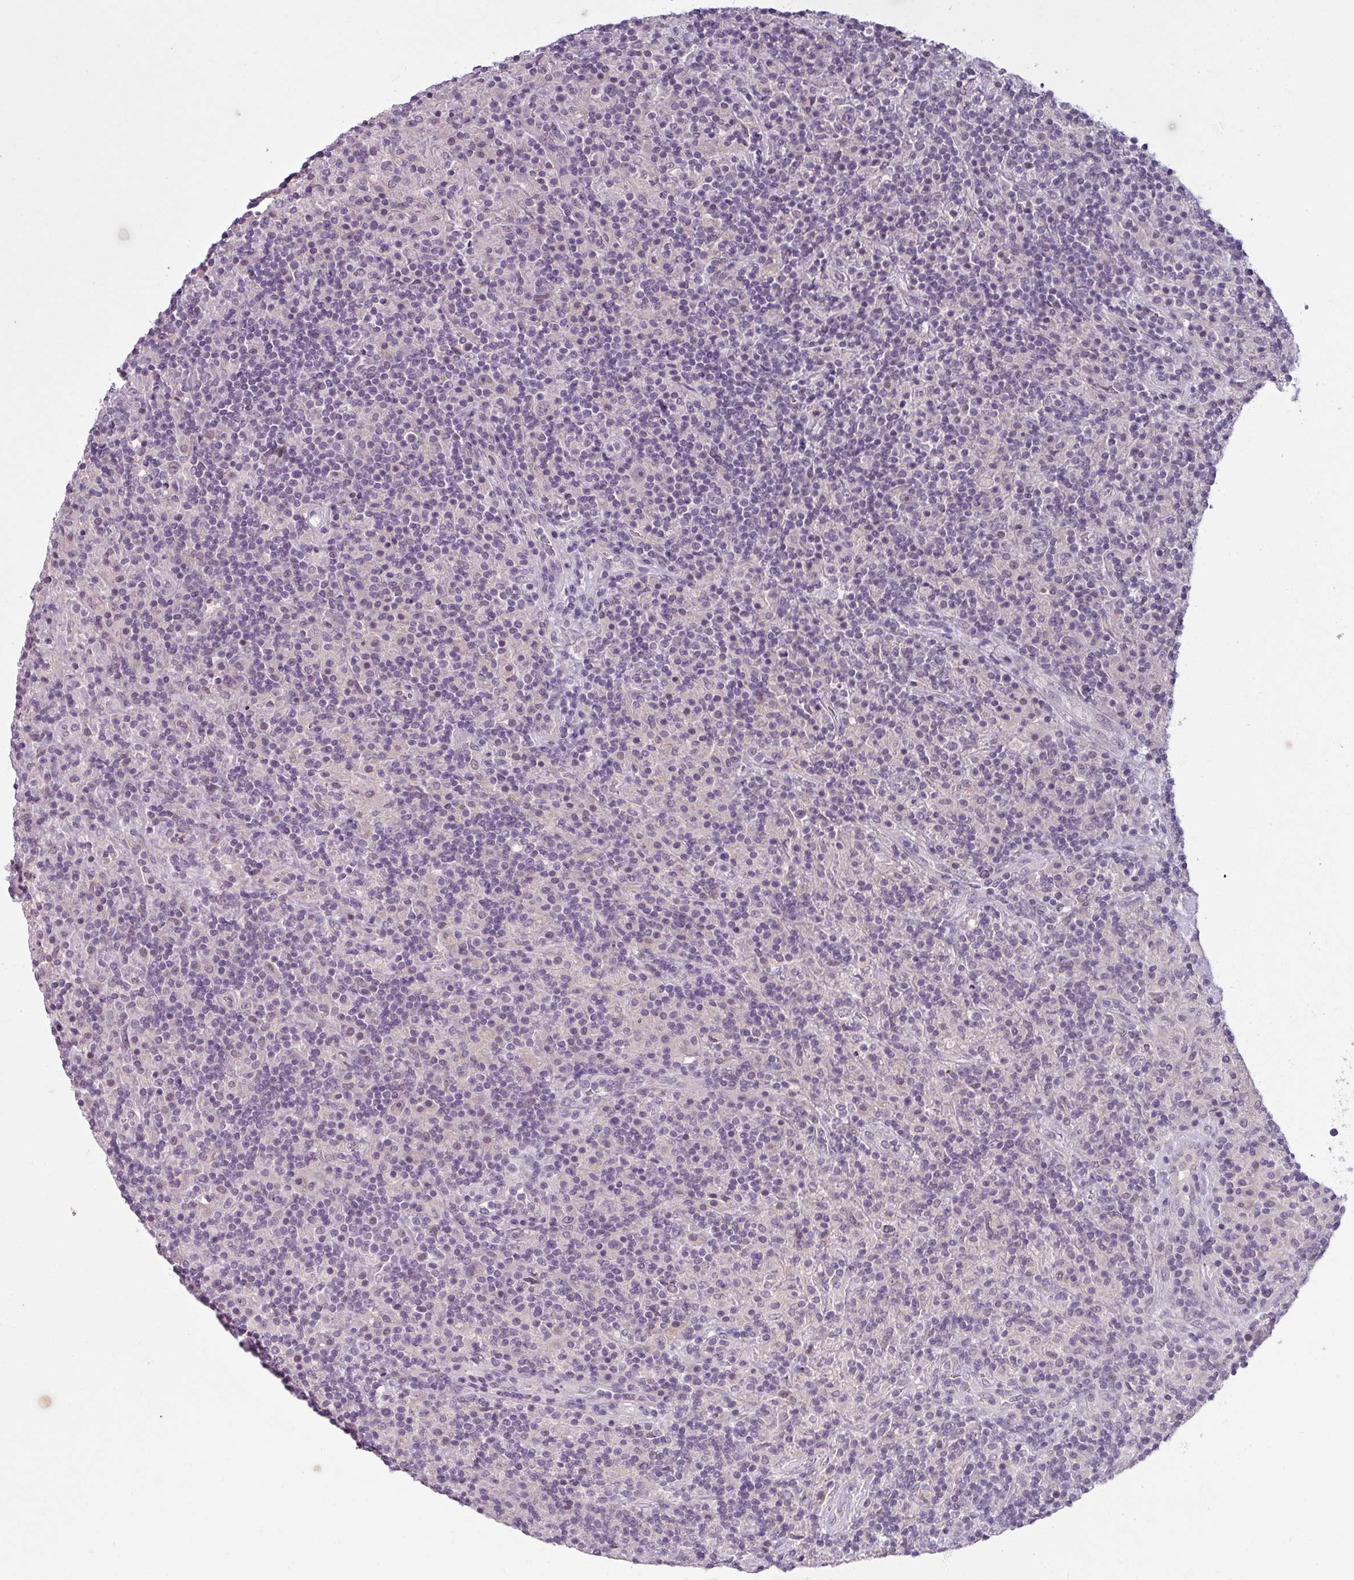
{"staining": {"intensity": "negative", "quantity": "none", "location": "none"}, "tissue": "lymphoma", "cell_type": "Tumor cells", "image_type": "cancer", "snomed": [{"axis": "morphology", "description": "Hodgkin's disease, NOS"}, {"axis": "topography", "description": "Lymph node"}], "caption": "Immunohistochemical staining of human Hodgkin's disease shows no significant expression in tumor cells.", "gene": "UVSSA", "patient": {"sex": "male", "age": 70}}